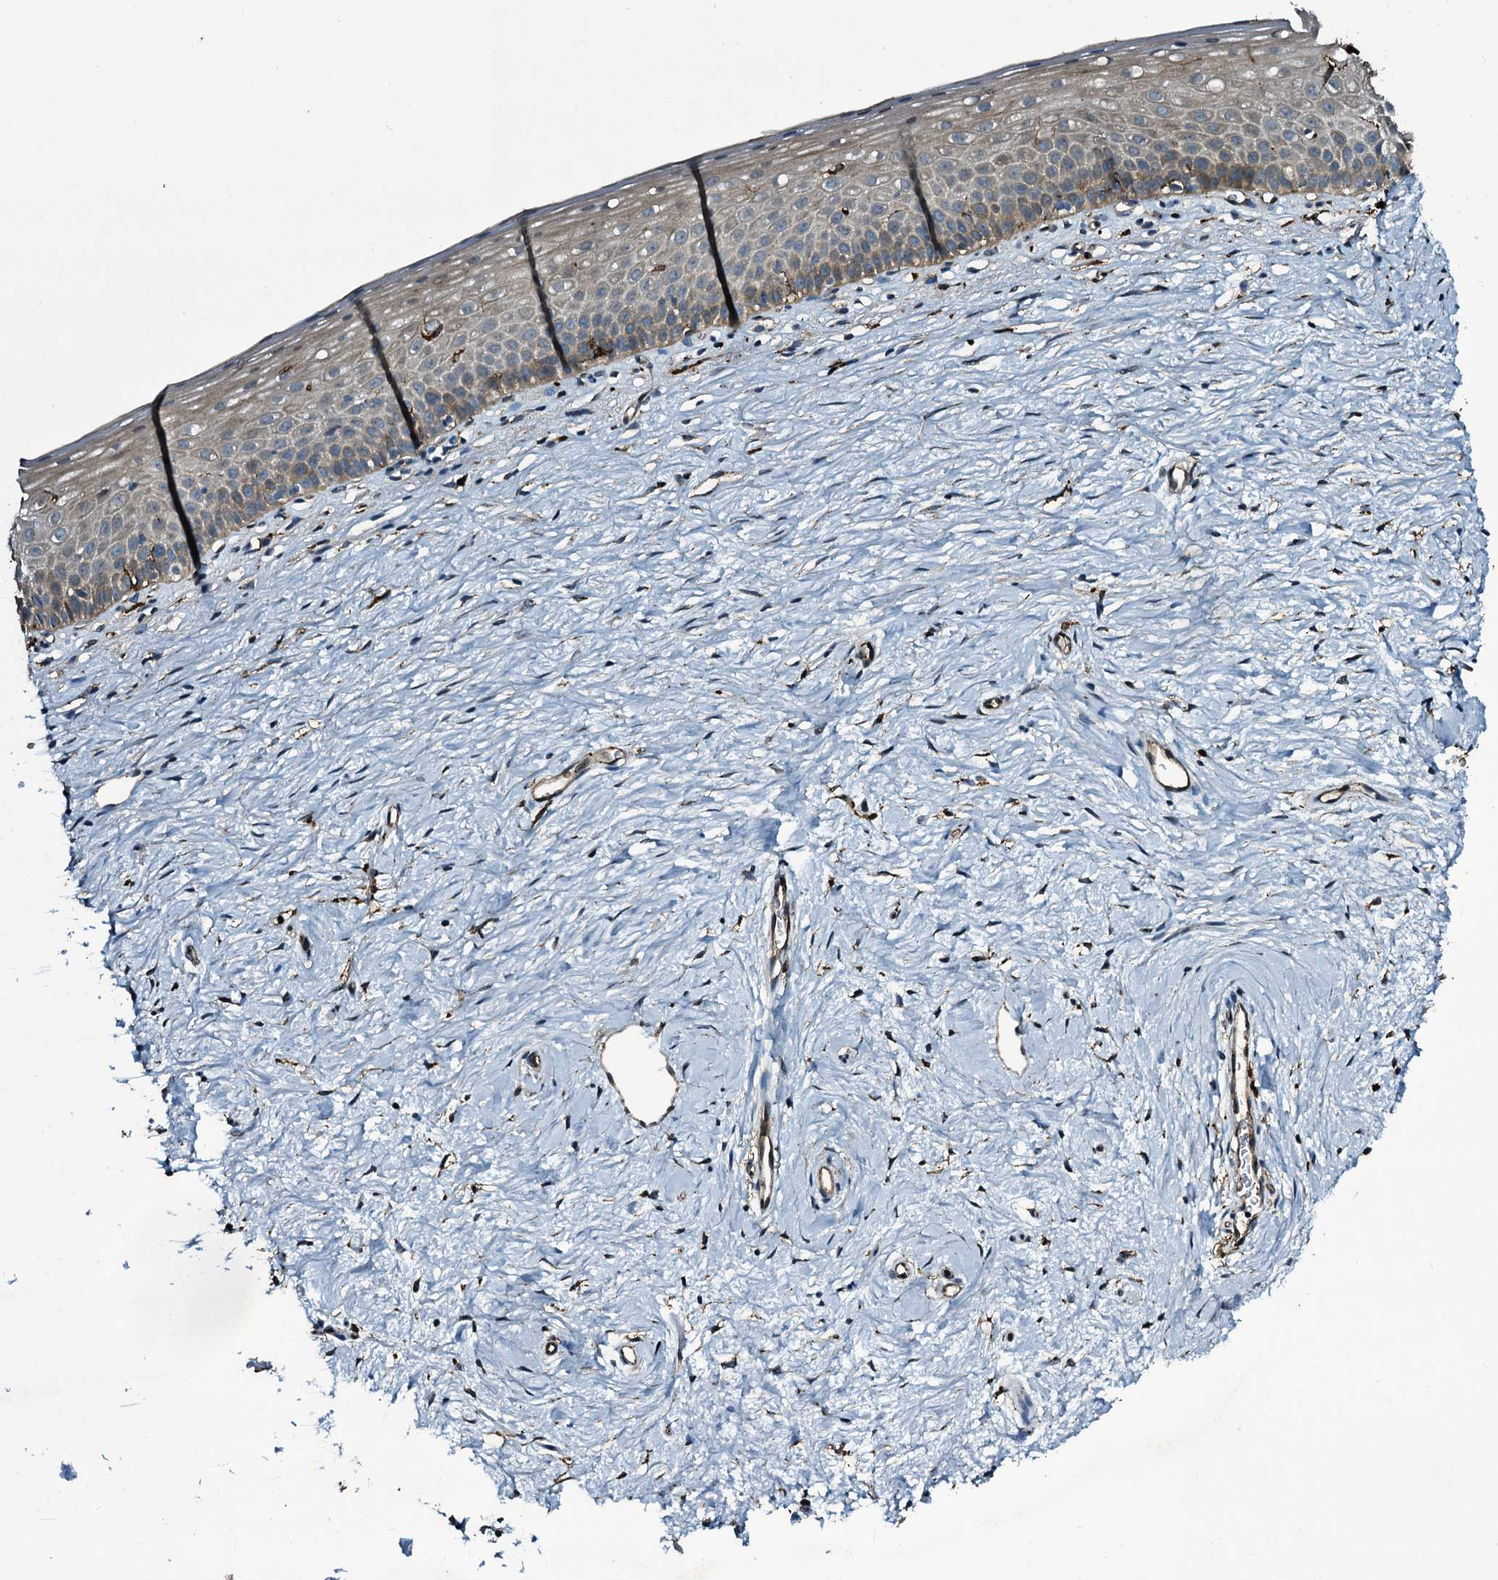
{"staining": {"intensity": "moderate", "quantity": ">75%", "location": "cytoplasmic/membranous"}, "tissue": "cervix", "cell_type": "Glandular cells", "image_type": "normal", "snomed": [{"axis": "morphology", "description": "Normal tissue, NOS"}, {"axis": "topography", "description": "Cervix"}], "caption": "Immunohistochemistry image of unremarkable cervix stained for a protein (brown), which exhibits medium levels of moderate cytoplasmic/membranous staining in approximately >75% of glandular cells.", "gene": "TPGS2", "patient": {"sex": "female", "age": 57}}